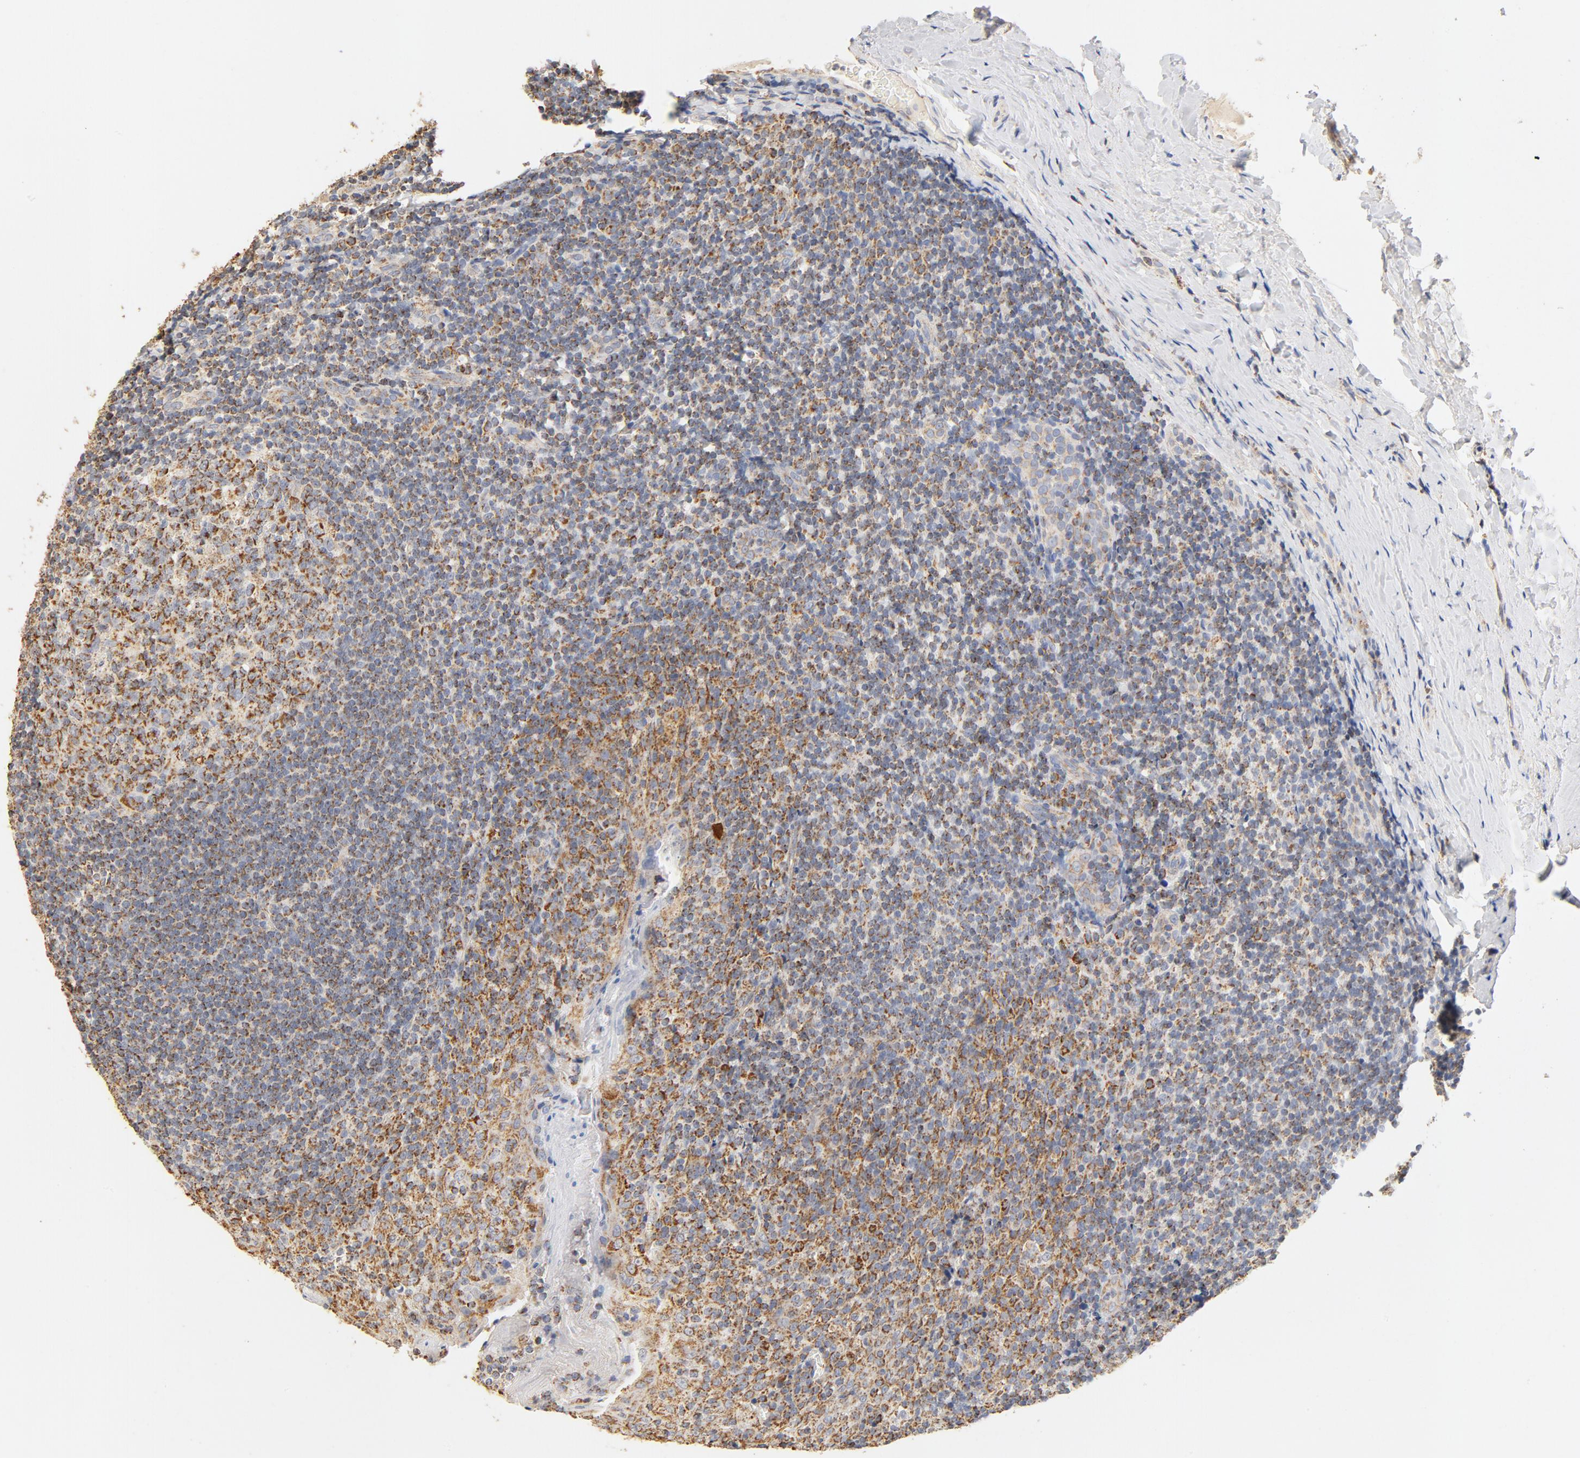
{"staining": {"intensity": "strong", "quantity": ">75%", "location": "cytoplasmic/membranous"}, "tissue": "tonsil", "cell_type": "Germinal center cells", "image_type": "normal", "snomed": [{"axis": "morphology", "description": "Normal tissue, NOS"}, {"axis": "topography", "description": "Tonsil"}], "caption": "An image of human tonsil stained for a protein displays strong cytoplasmic/membranous brown staining in germinal center cells. The staining is performed using DAB (3,3'-diaminobenzidine) brown chromogen to label protein expression. The nuclei are counter-stained blue using hematoxylin.", "gene": "COX4I1", "patient": {"sex": "male", "age": 31}}